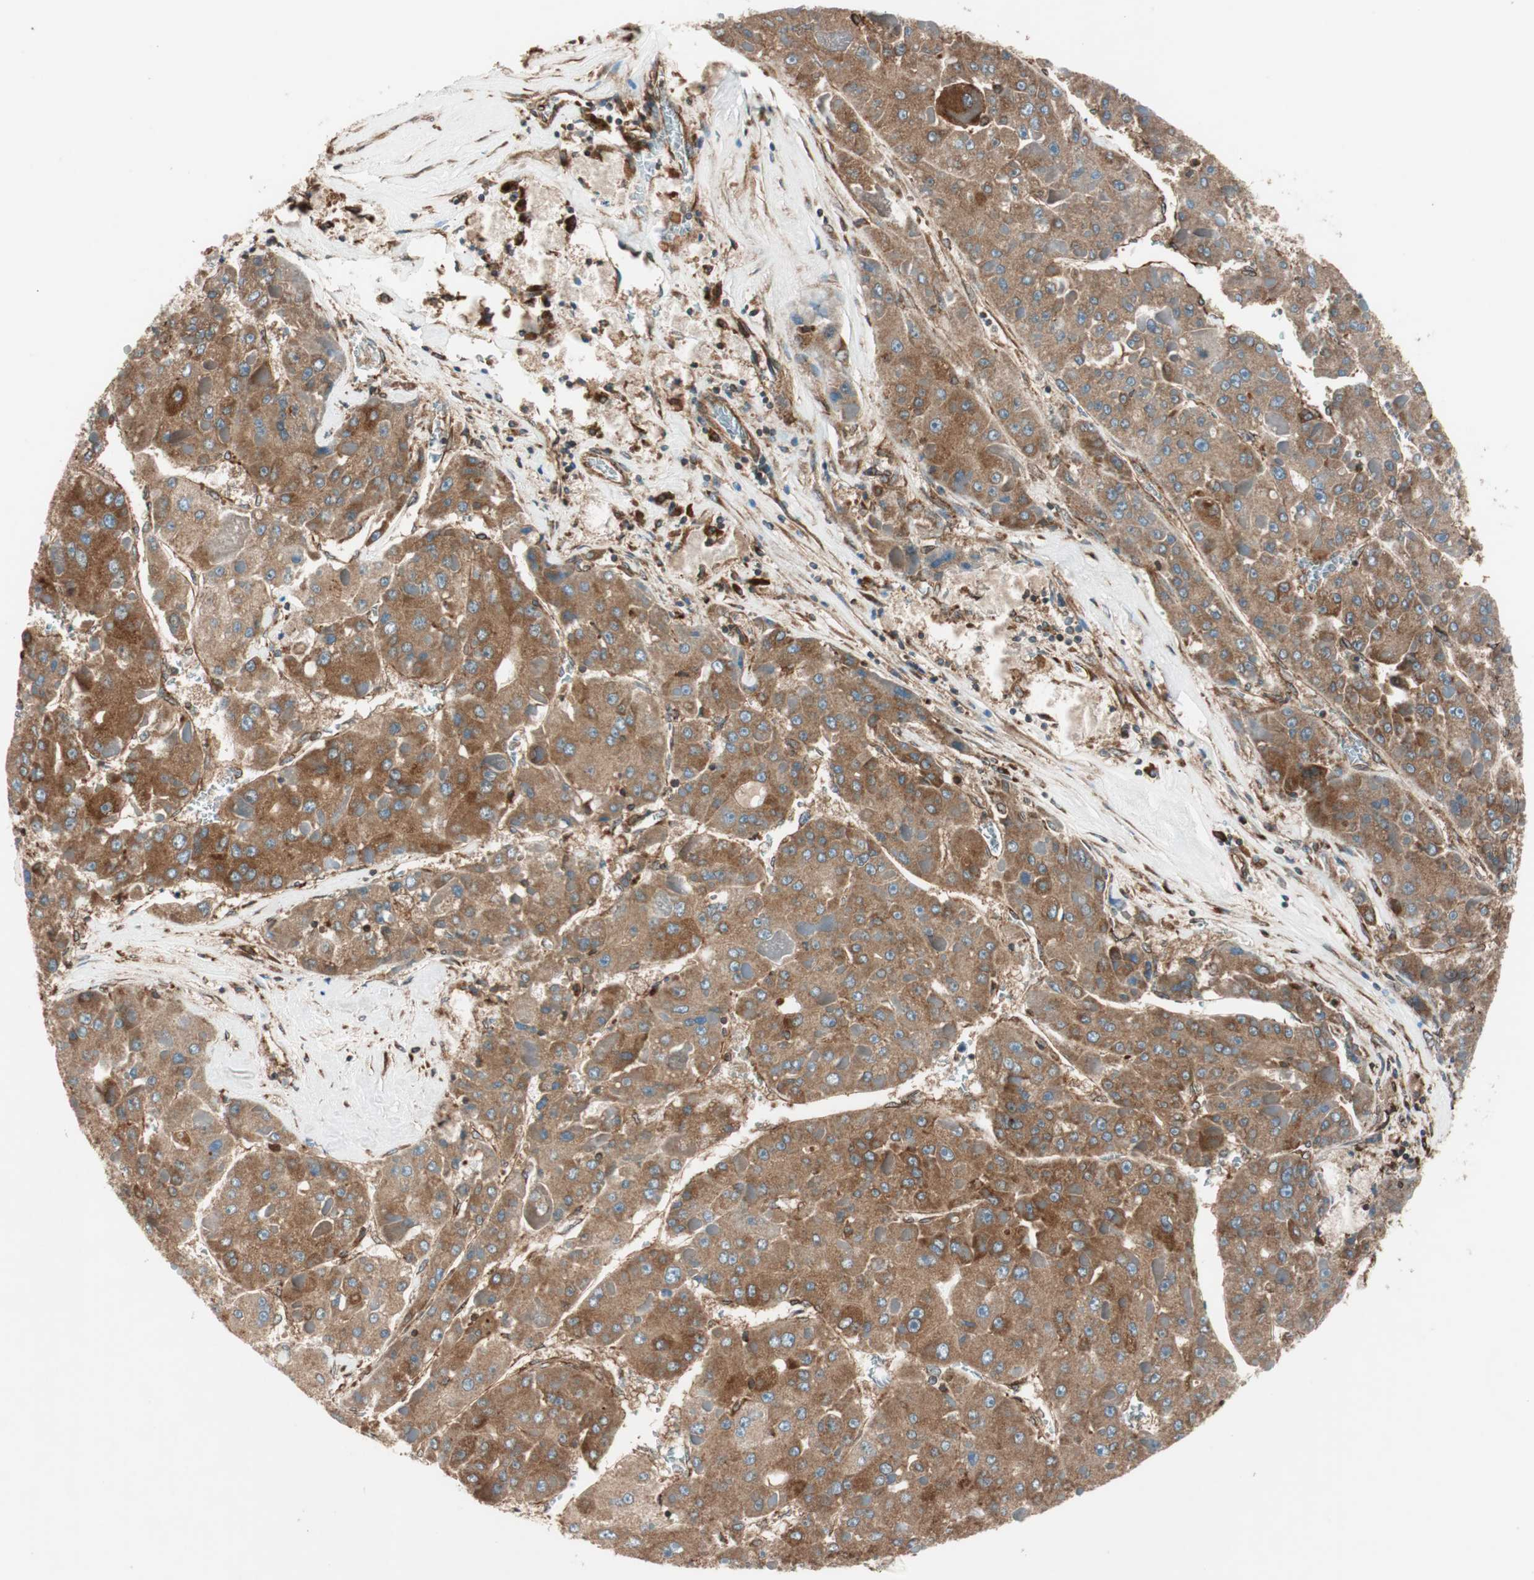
{"staining": {"intensity": "moderate", "quantity": ">75%", "location": "cytoplasmic/membranous"}, "tissue": "liver cancer", "cell_type": "Tumor cells", "image_type": "cancer", "snomed": [{"axis": "morphology", "description": "Carcinoma, Hepatocellular, NOS"}, {"axis": "topography", "description": "Liver"}], "caption": "Tumor cells demonstrate medium levels of moderate cytoplasmic/membranous staining in approximately >75% of cells in human liver cancer. (DAB (3,3'-diaminobenzidine) IHC with brightfield microscopy, high magnification).", "gene": "RAB5A", "patient": {"sex": "female", "age": 73}}